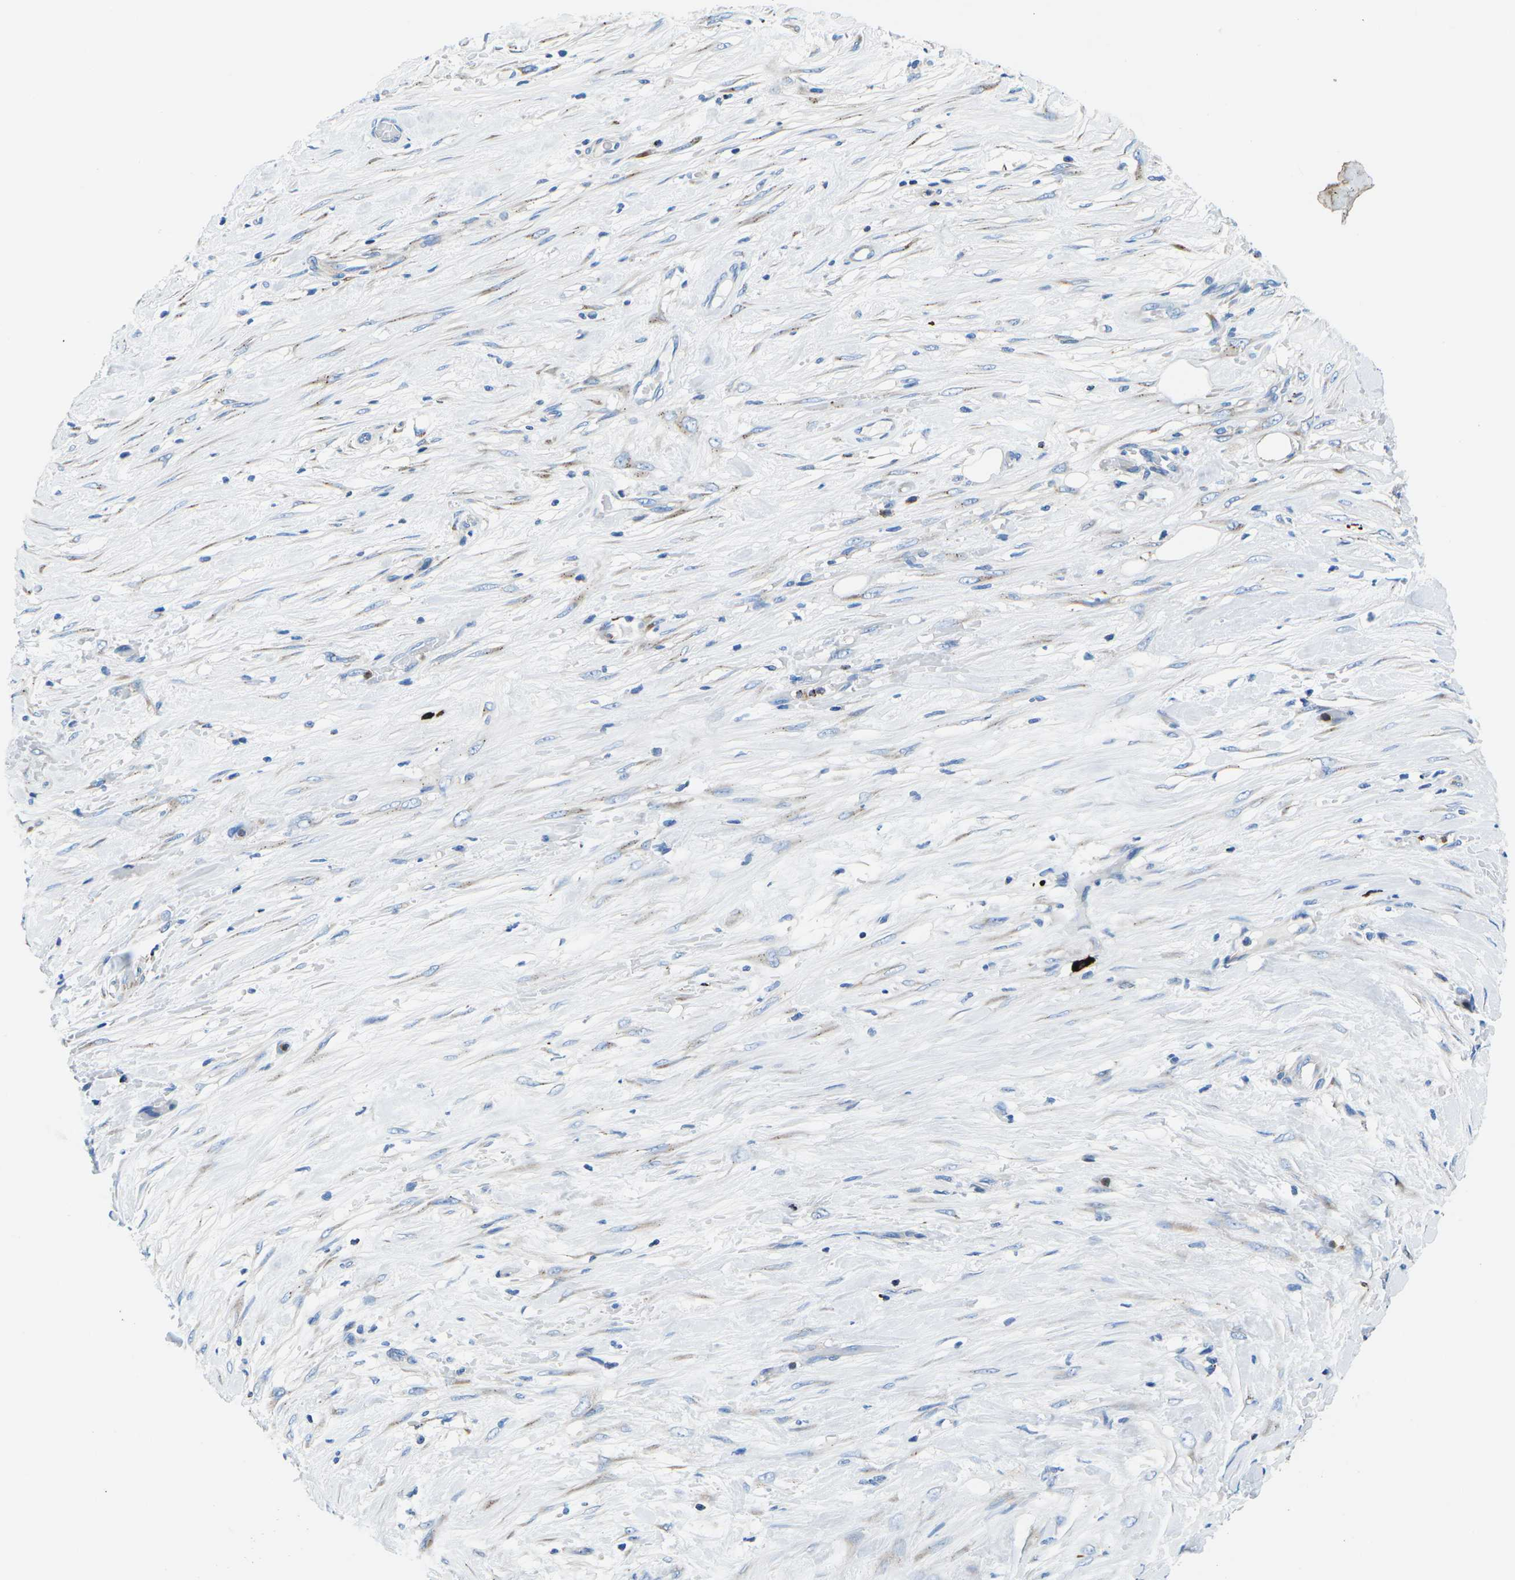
{"staining": {"intensity": "negative", "quantity": "none", "location": "none"}, "tissue": "liver cancer", "cell_type": "Tumor cells", "image_type": "cancer", "snomed": [{"axis": "morphology", "description": "Cholangiocarcinoma"}, {"axis": "topography", "description": "Liver"}], "caption": "A photomicrograph of cholangiocarcinoma (liver) stained for a protein shows no brown staining in tumor cells.", "gene": "MC4R", "patient": {"sex": "female", "age": 73}}